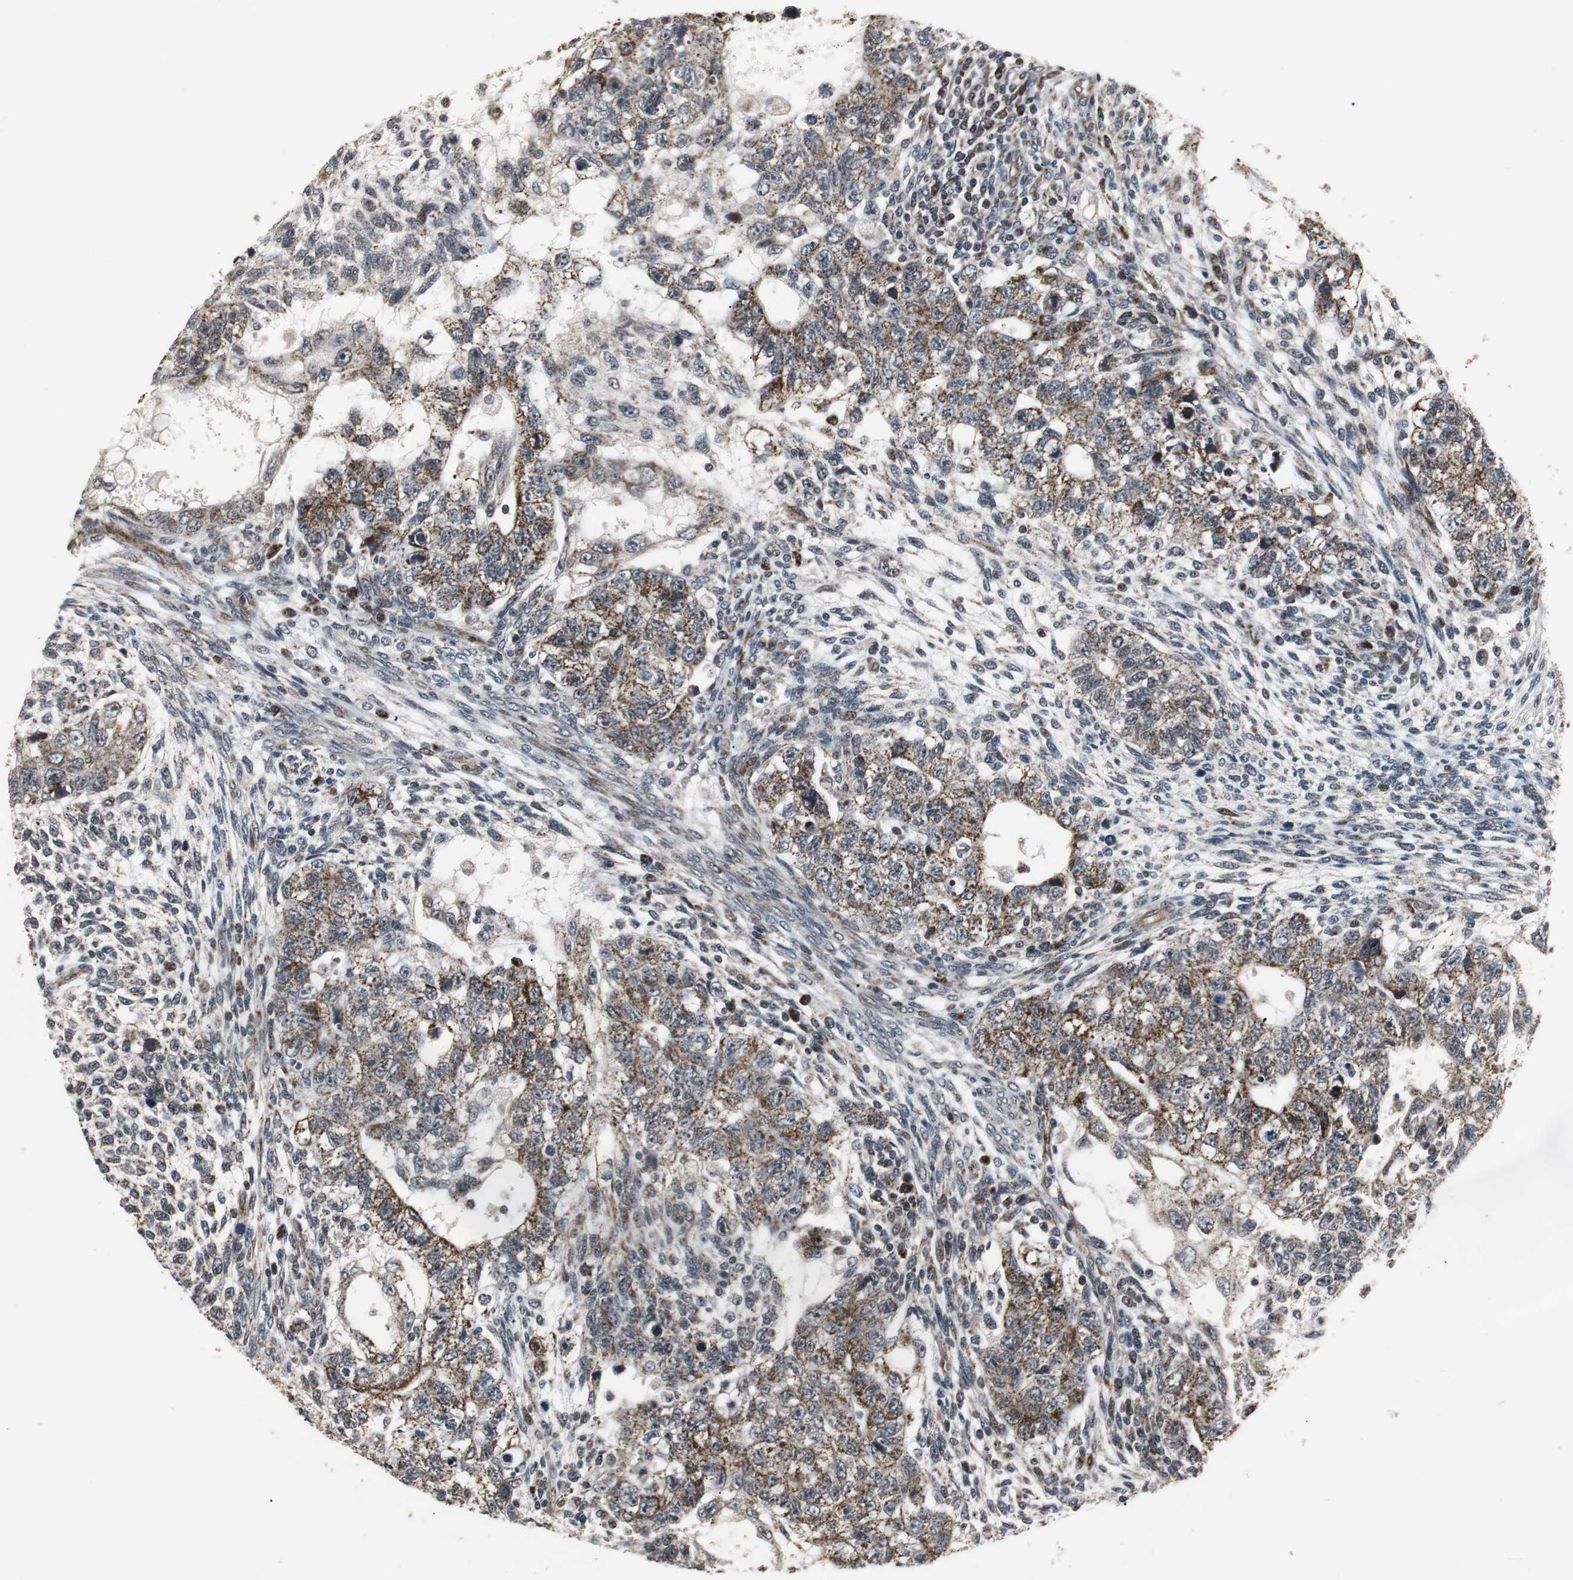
{"staining": {"intensity": "strong", "quantity": ">75%", "location": "cytoplasmic/membranous"}, "tissue": "testis cancer", "cell_type": "Tumor cells", "image_type": "cancer", "snomed": [{"axis": "morphology", "description": "Normal tissue, NOS"}, {"axis": "morphology", "description": "Carcinoma, Embryonal, NOS"}, {"axis": "topography", "description": "Testis"}], "caption": "Tumor cells display high levels of strong cytoplasmic/membranous staining in about >75% of cells in embryonal carcinoma (testis).", "gene": "MRPL40", "patient": {"sex": "male", "age": 36}}